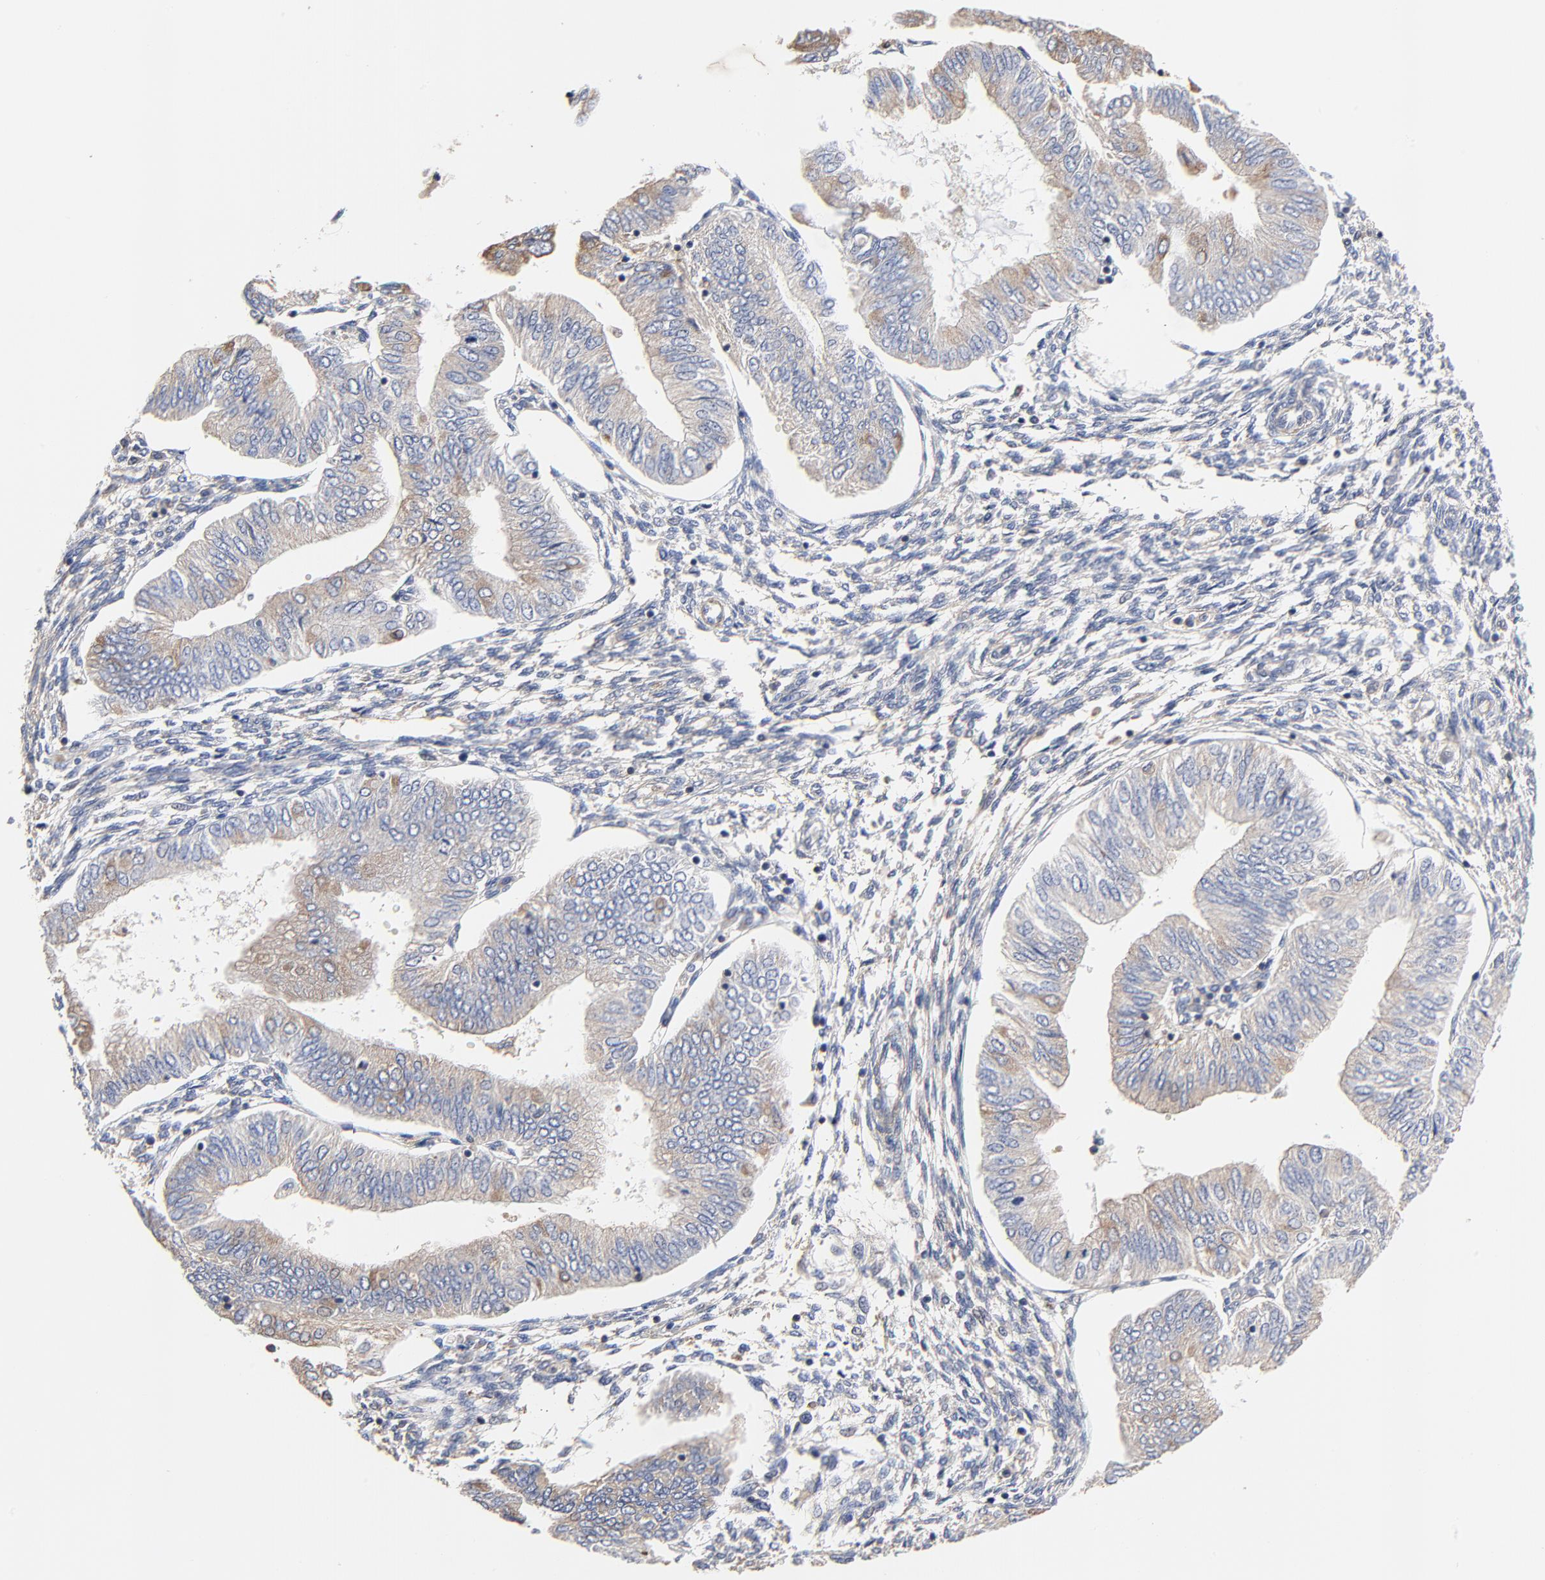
{"staining": {"intensity": "weak", "quantity": "25%-75%", "location": "cytoplasmic/membranous"}, "tissue": "endometrial cancer", "cell_type": "Tumor cells", "image_type": "cancer", "snomed": [{"axis": "morphology", "description": "Adenocarcinoma, NOS"}, {"axis": "topography", "description": "Endometrium"}], "caption": "High-magnification brightfield microscopy of adenocarcinoma (endometrial) stained with DAB (brown) and counterstained with hematoxylin (blue). tumor cells exhibit weak cytoplasmic/membranous positivity is present in approximately25%-75% of cells.", "gene": "NXF3", "patient": {"sex": "female", "age": 51}}